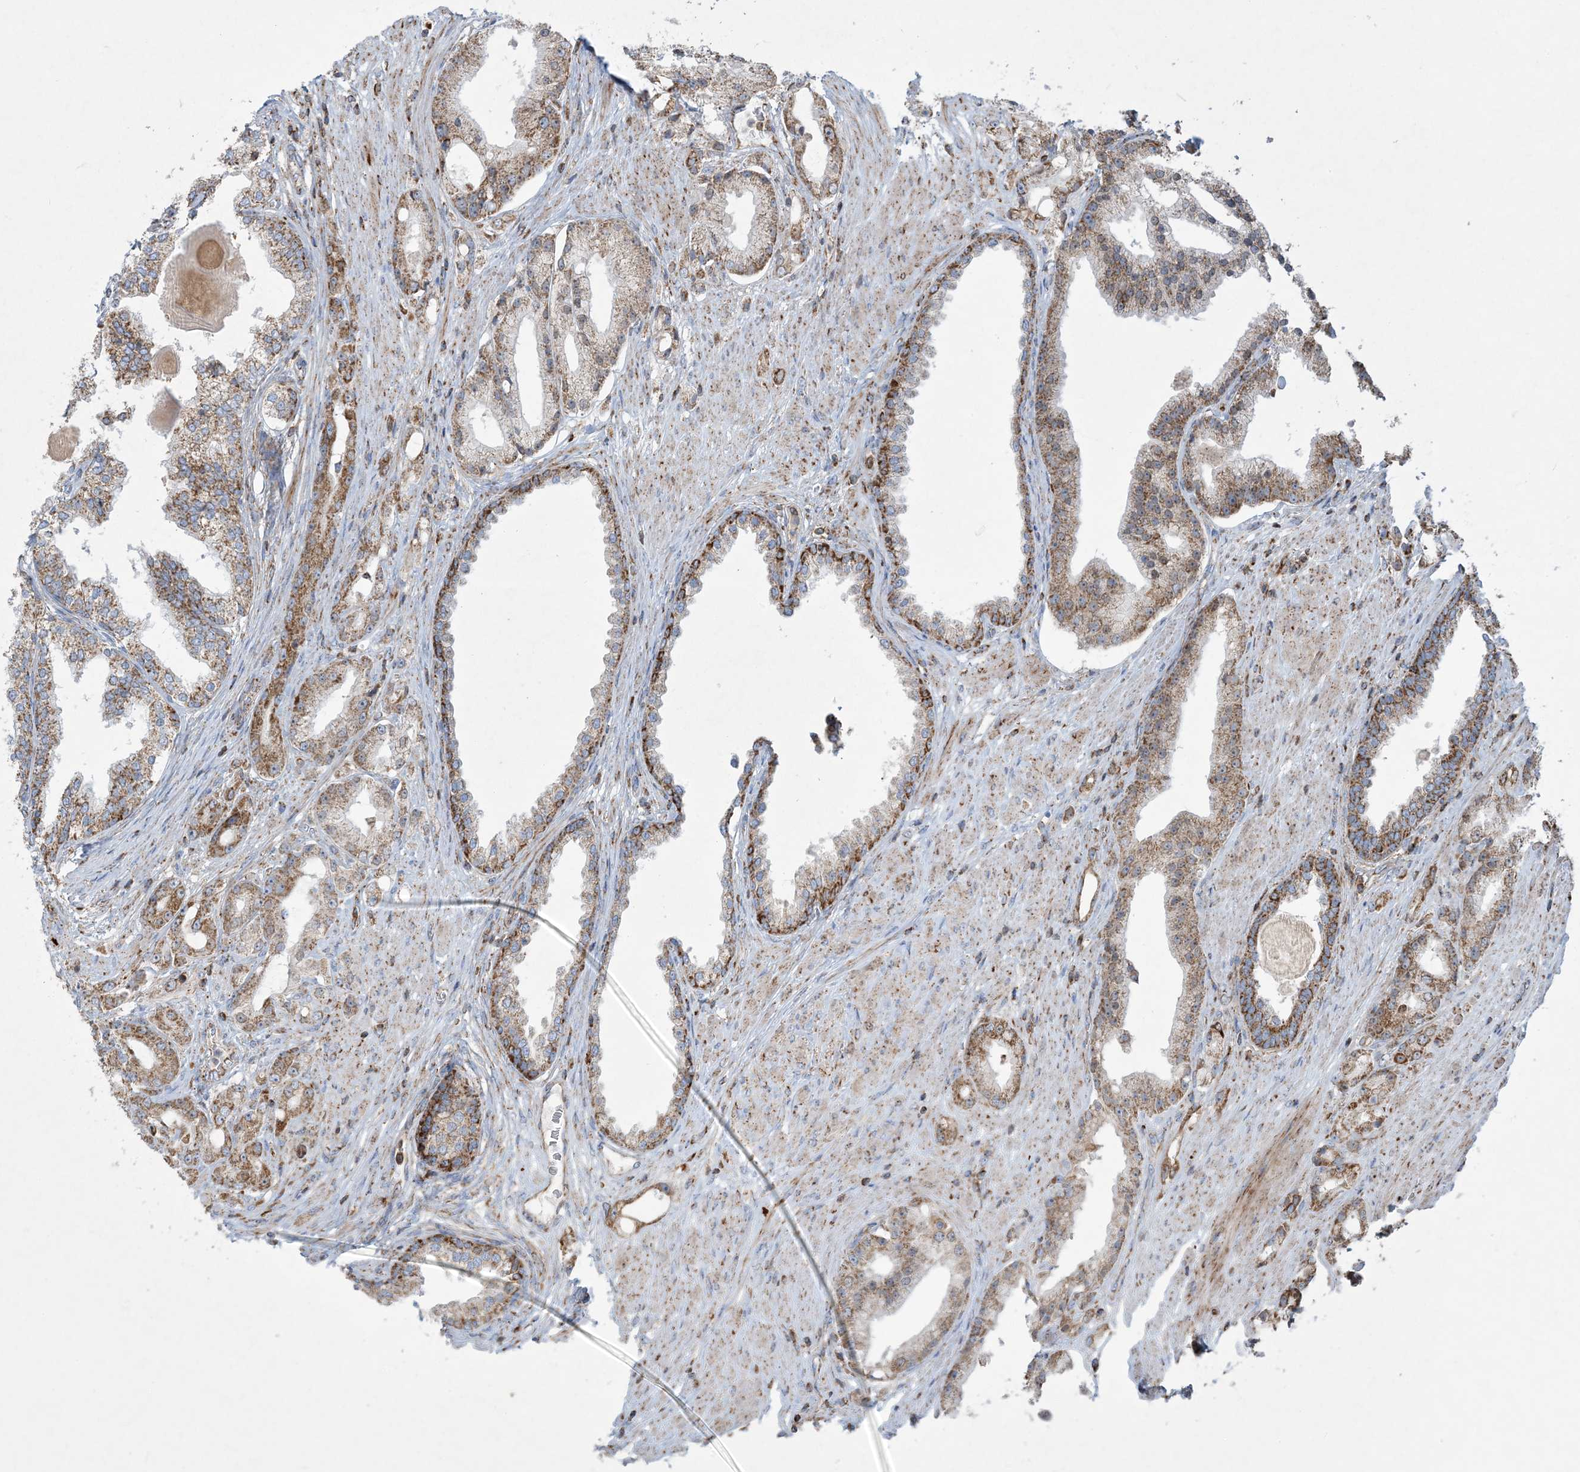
{"staining": {"intensity": "moderate", "quantity": "25%-75%", "location": "cytoplasmic/membranous"}, "tissue": "prostate cancer", "cell_type": "Tumor cells", "image_type": "cancer", "snomed": [{"axis": "morphology", "description": "Adenocarcinoma, Low grade"}, {"axis": "topography", "description": "Prostate"}], "caption": "A micrograph of prostate low-grade adenocarcinoma stained for a protein demonstrates moderate cytoplasmic/membranous brown staining in tumor cells.", "gene": "BEND4", "patient": {"sex": "male", "age": 67}}